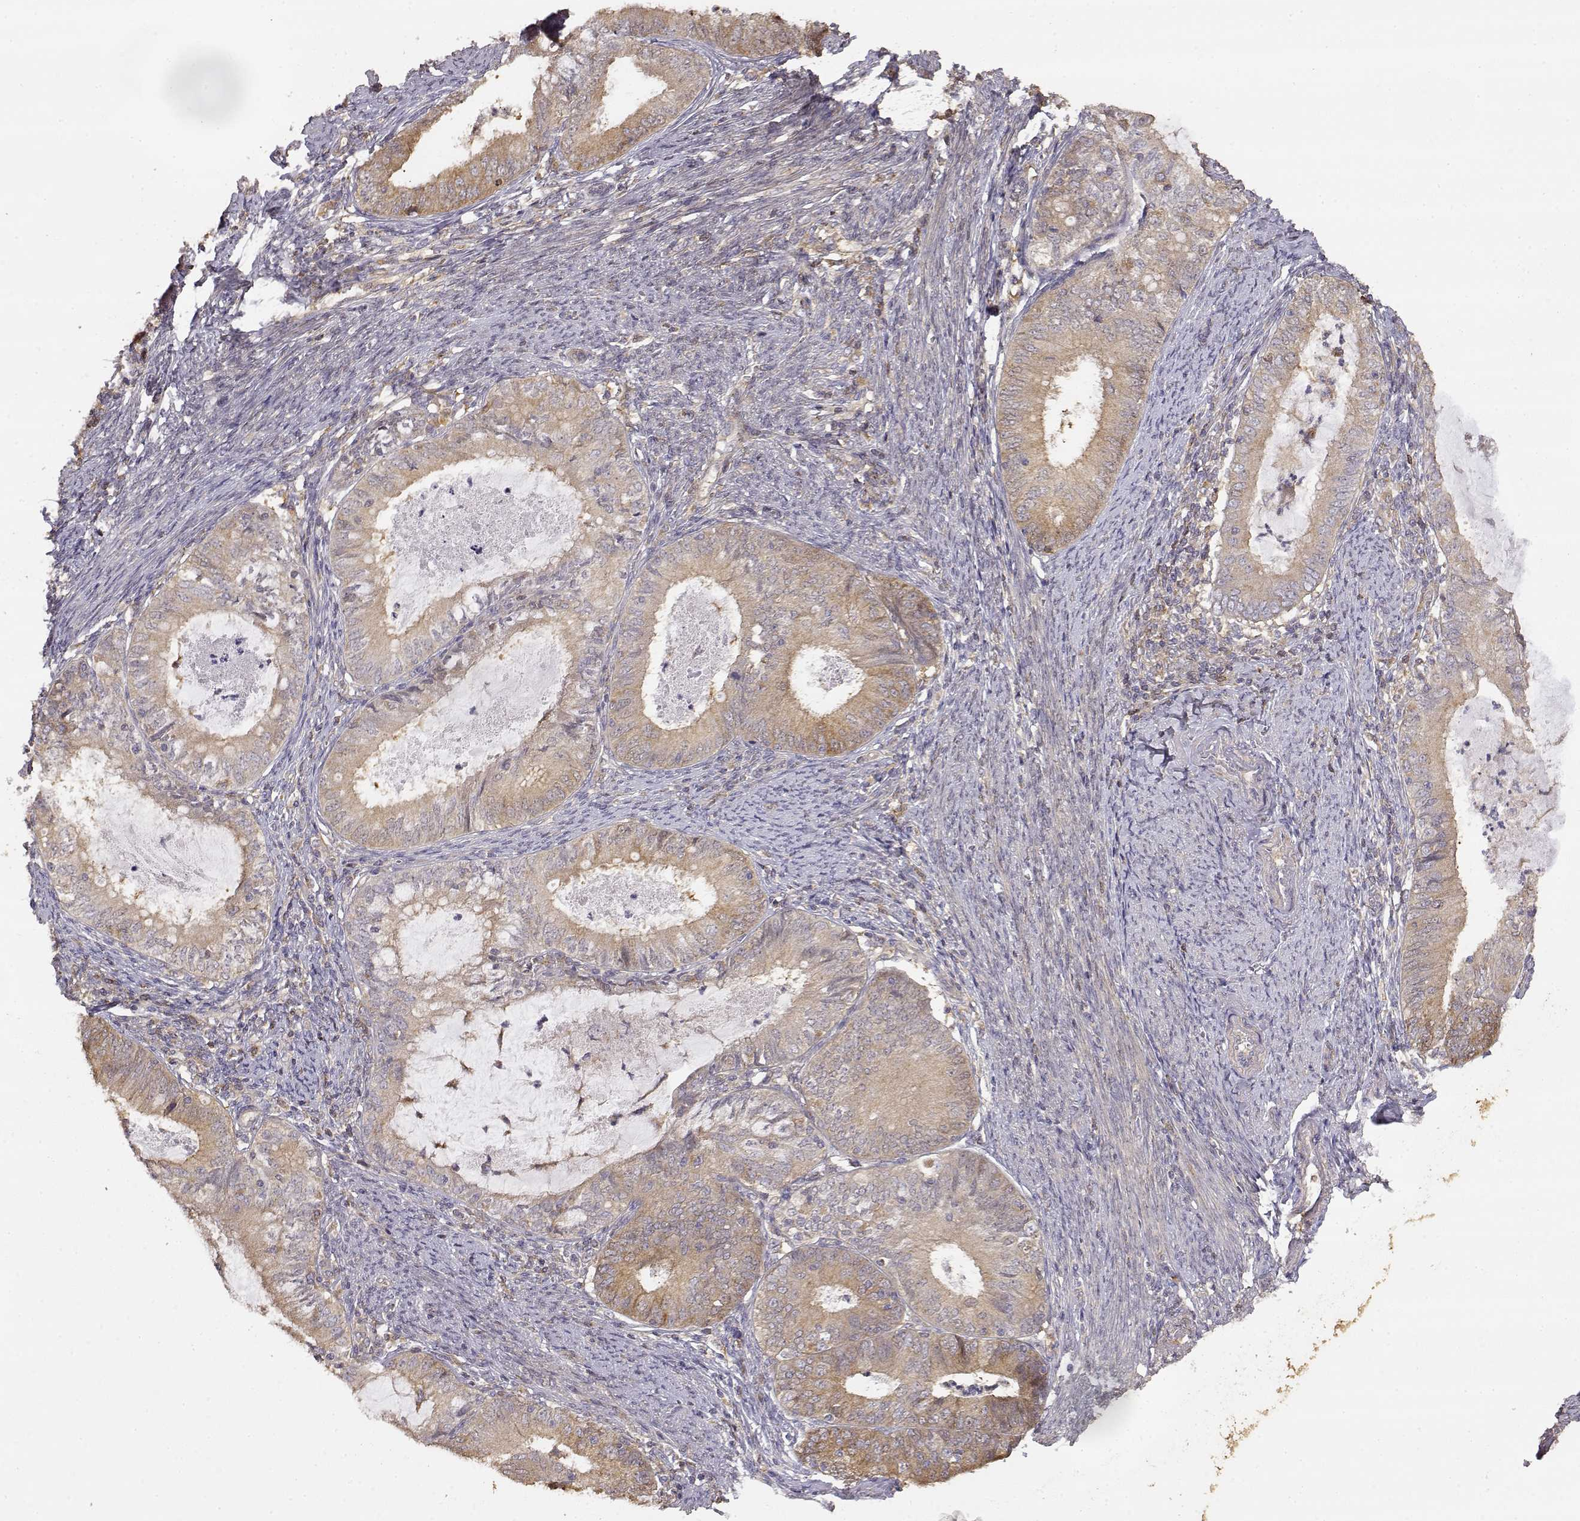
{"staining": {"intensity": "weak", "quantity": ">75%", "location": "cytoplasmic/membranous"}, "tissue": "endometrial cancer", "cell_type": "Tumor cells", "image_type": "cancer", "snomed": [{"axis": "morphology", "description": "Adenocarcinoma, NOS"}, {"axis": "topography", "description": "Endometrium"}], "caption": "An IHC histopathology image of tumor tissue is shown. Protein staining in brown shows weak cytoplasmic/membranous positivity in adenocarcinoma (endometrial) within tumor cells.", "gene": "CRIM1", "patient": {"sex": "female", "age": 57}}